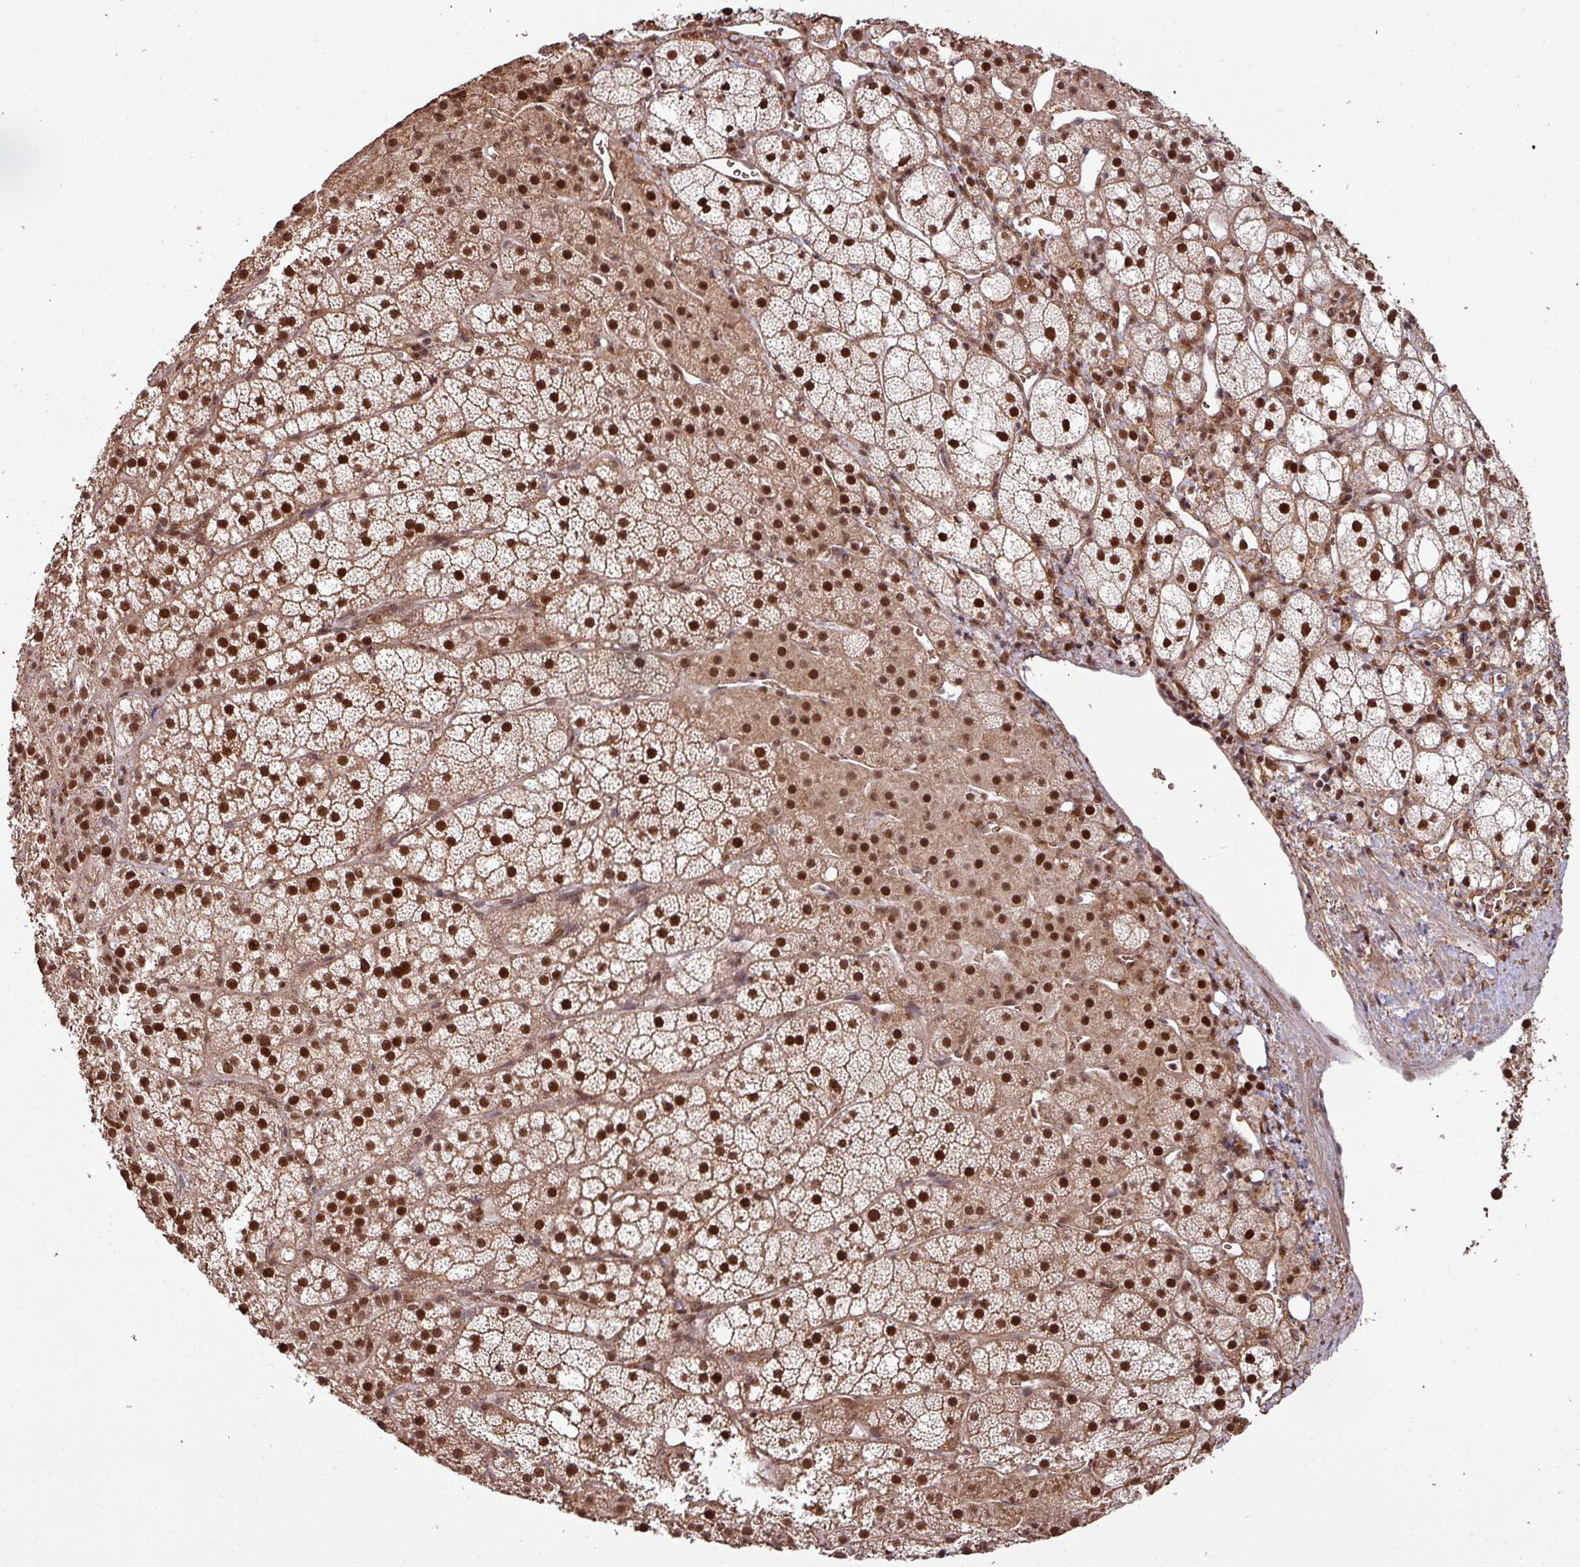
{"staining": {"intensity": "strong", "quantity": ">75%", "location": "nuclear"}, "tissue": "adrenal gland", "cell_type": "Glandular cells", "image_type": "normal", "snomed": [{"axis": "morphology", "description": "Normal tissue, NOS"}, {"axis": "topography", "description": "Adrenal gland"}], "caption": "Adrenal gland stained for a protein (brown) exhibits strong nuclear positive expression in approximately >75% of glandular cells.", "gene": "PHF23", "patient": {"sex": "male", "age": 53}}